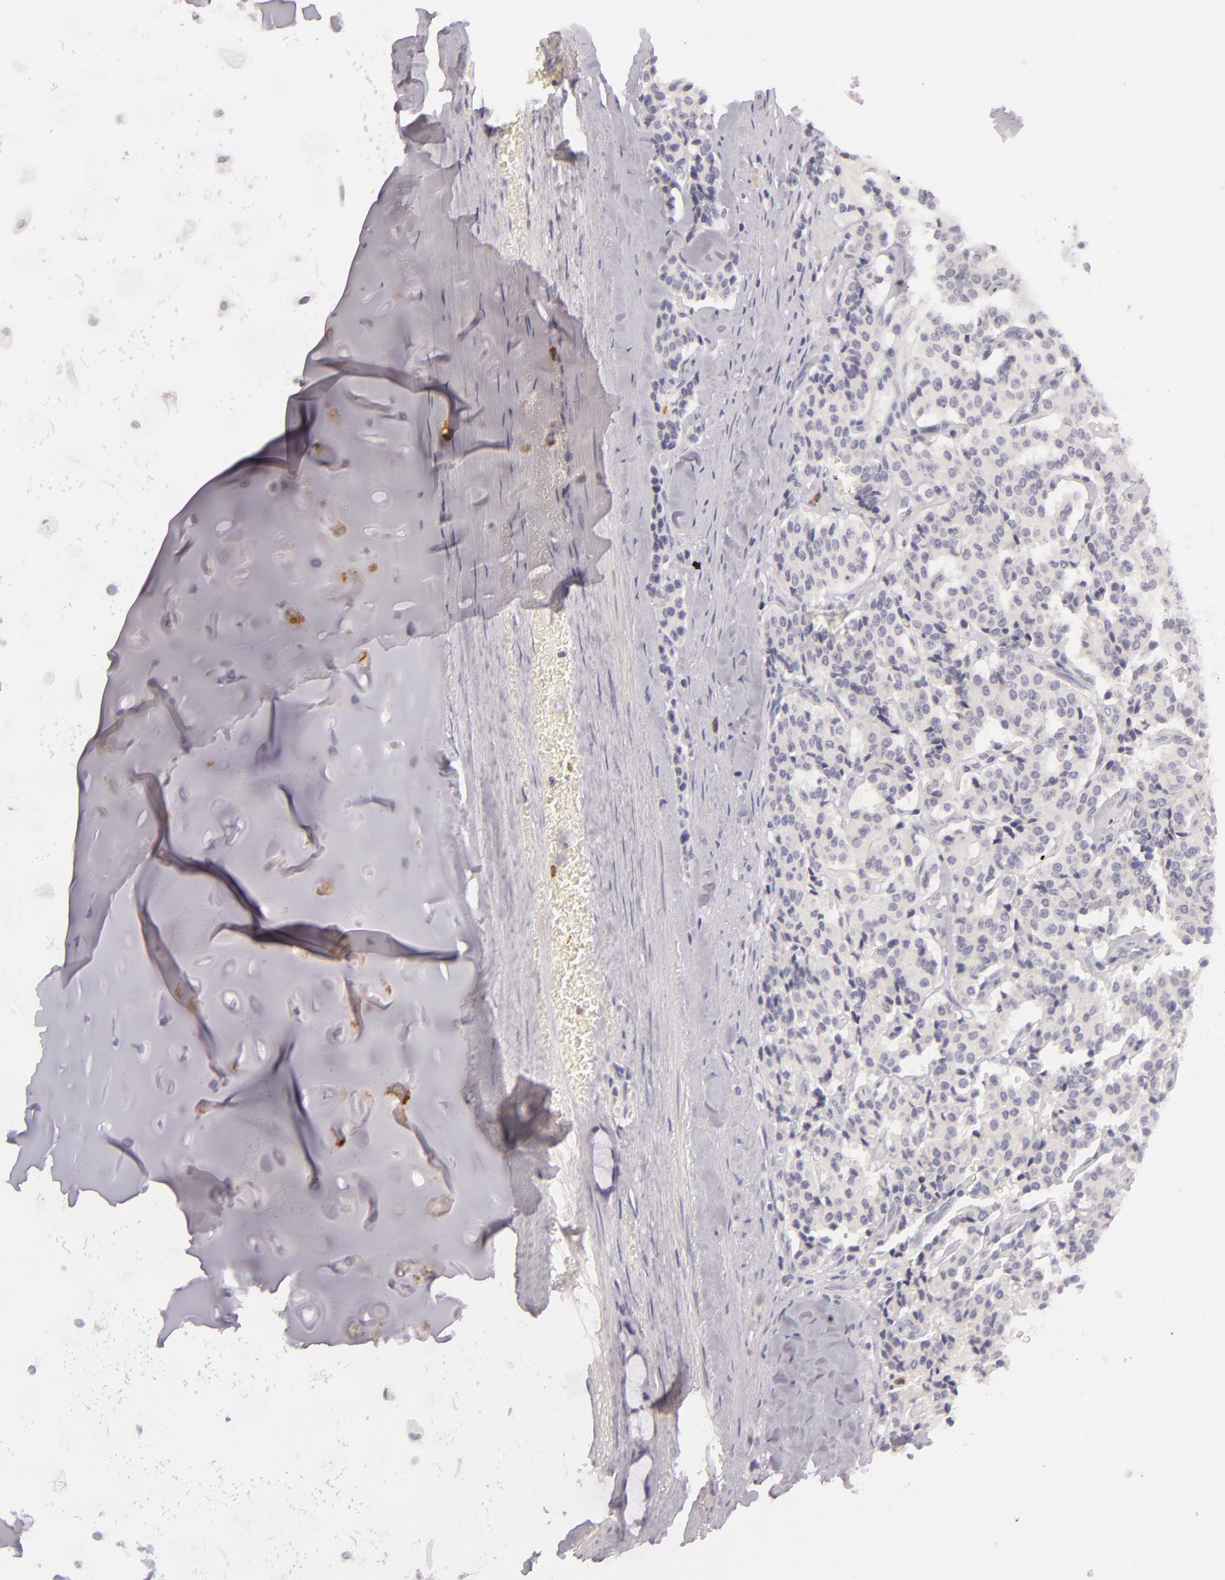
{"staining": {"intensity": "negative", "quantity": "none", "location": "none"}, "tissue": "carcinoid", "cell_type": "Tumor cells", "image_type": "cancer", "snomed": [{"axis": "morphology", "description": "Carcinoid, malignant, NOS"}, {"axis": "topography", "description": "Bronchus"}], "caption": "Immunohistochemistry photomicrograph of human carcinoid stained for a protein (brown), which exhibits no expression in tumor cells. The staining was performed using DAB to visualize the protein expression in brown, while the nuclei were stained in blue with hematoxylin (Magnification: 20x).", "gene": "FAM181A", "patient": {"sex": "male", "age": 55}}